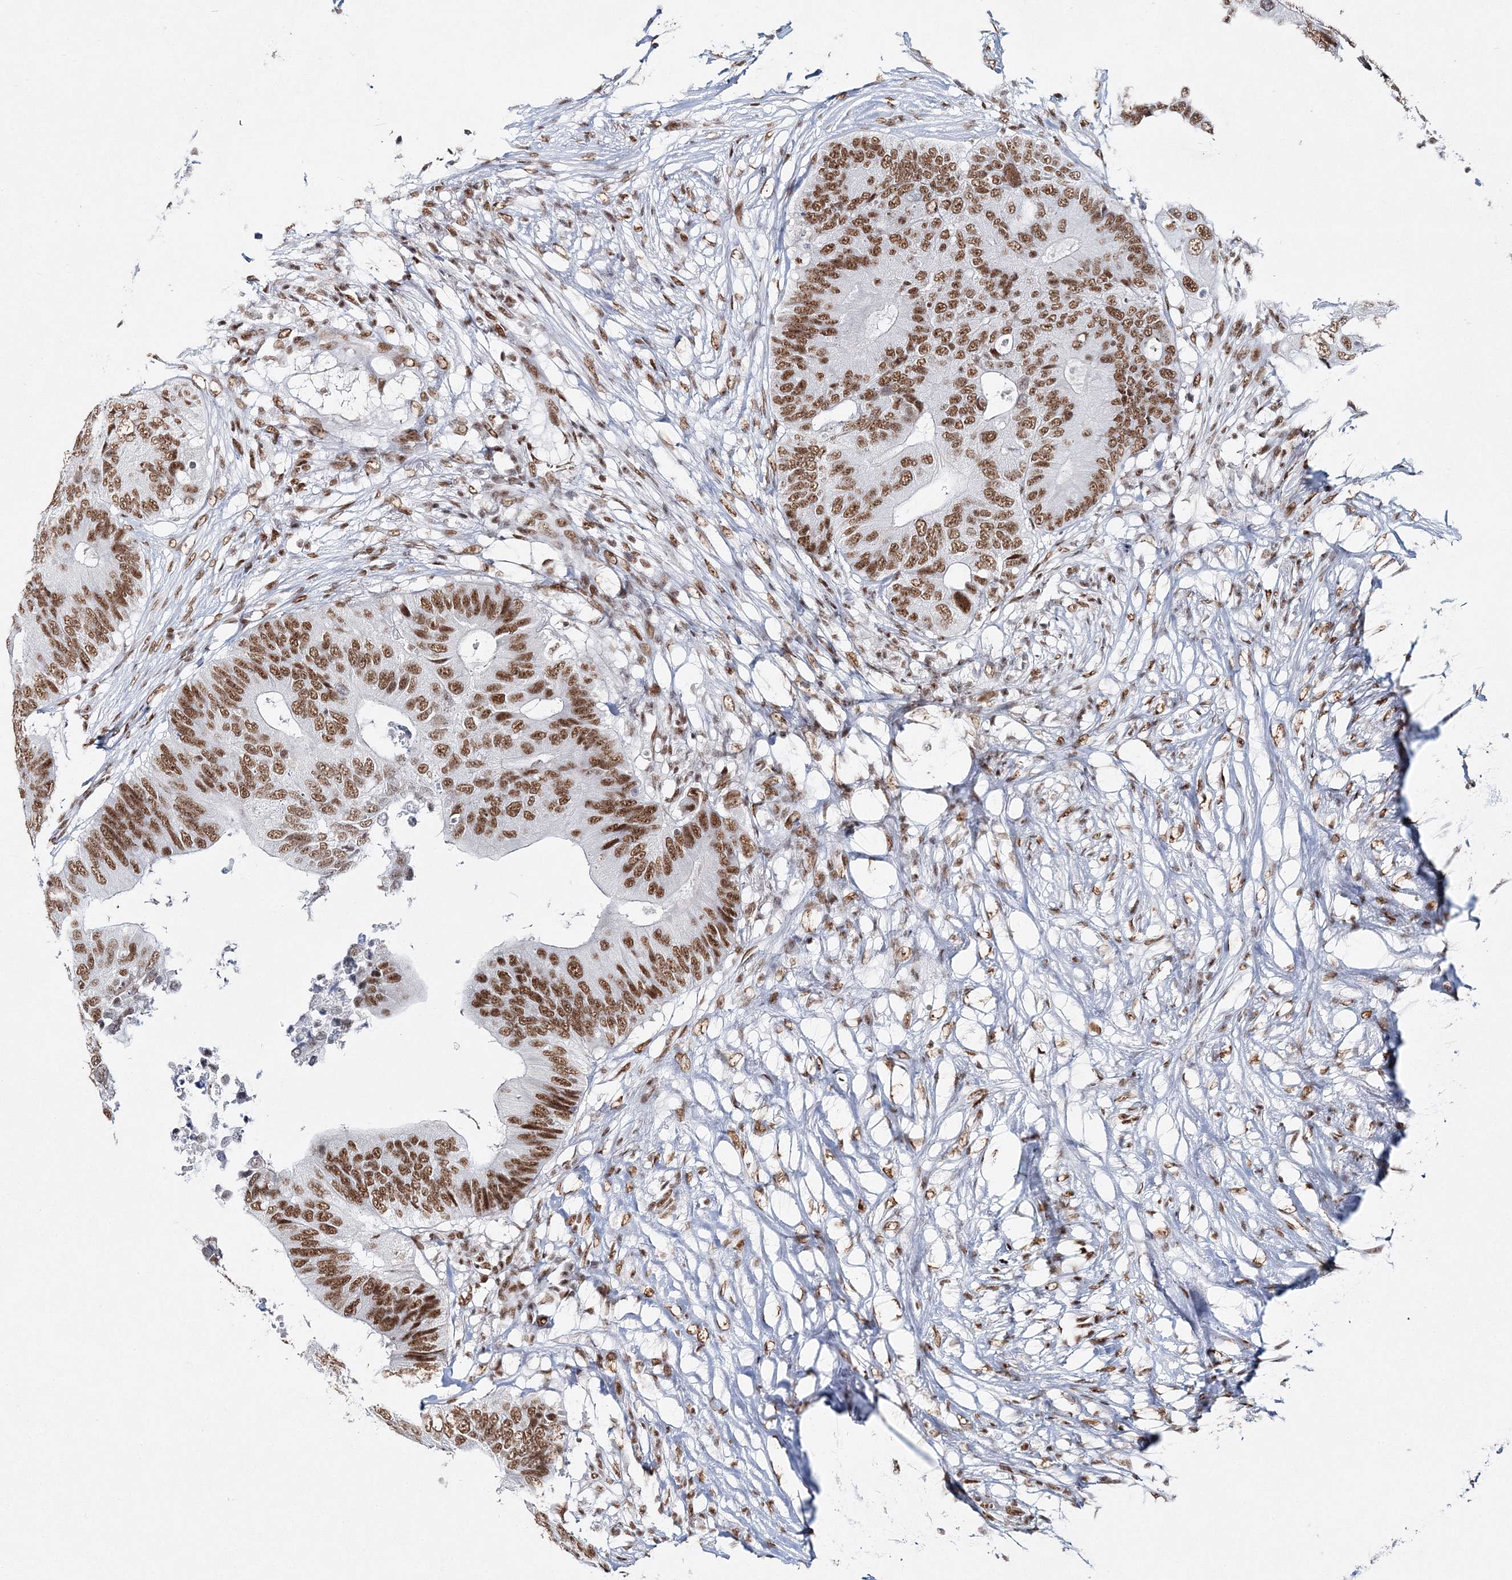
{"staining": {"intensity": "moderate", "quantity": ">75%", "location": "nuclear"}, "tissue": "colorectal cancer", "cell_type": "Tumor cells", "image_type": "cancer", "snomed": [{"axis": "morphology", "description": "Adenocarcinoma, NOS"}, {"axis": "topography", "description": "Colon"}], "caption": "Protein staining displays moderate nuclear expression in about >75% of tumor cells in colorectal cancer. The staining was performed using DAB to visualize the protein expression in brown, while the nuclei were stained in blue with hematoxylin (Magnification: 20x).", "gene": "QRICH1", "patient": {"sex": "male", "age": 71}}